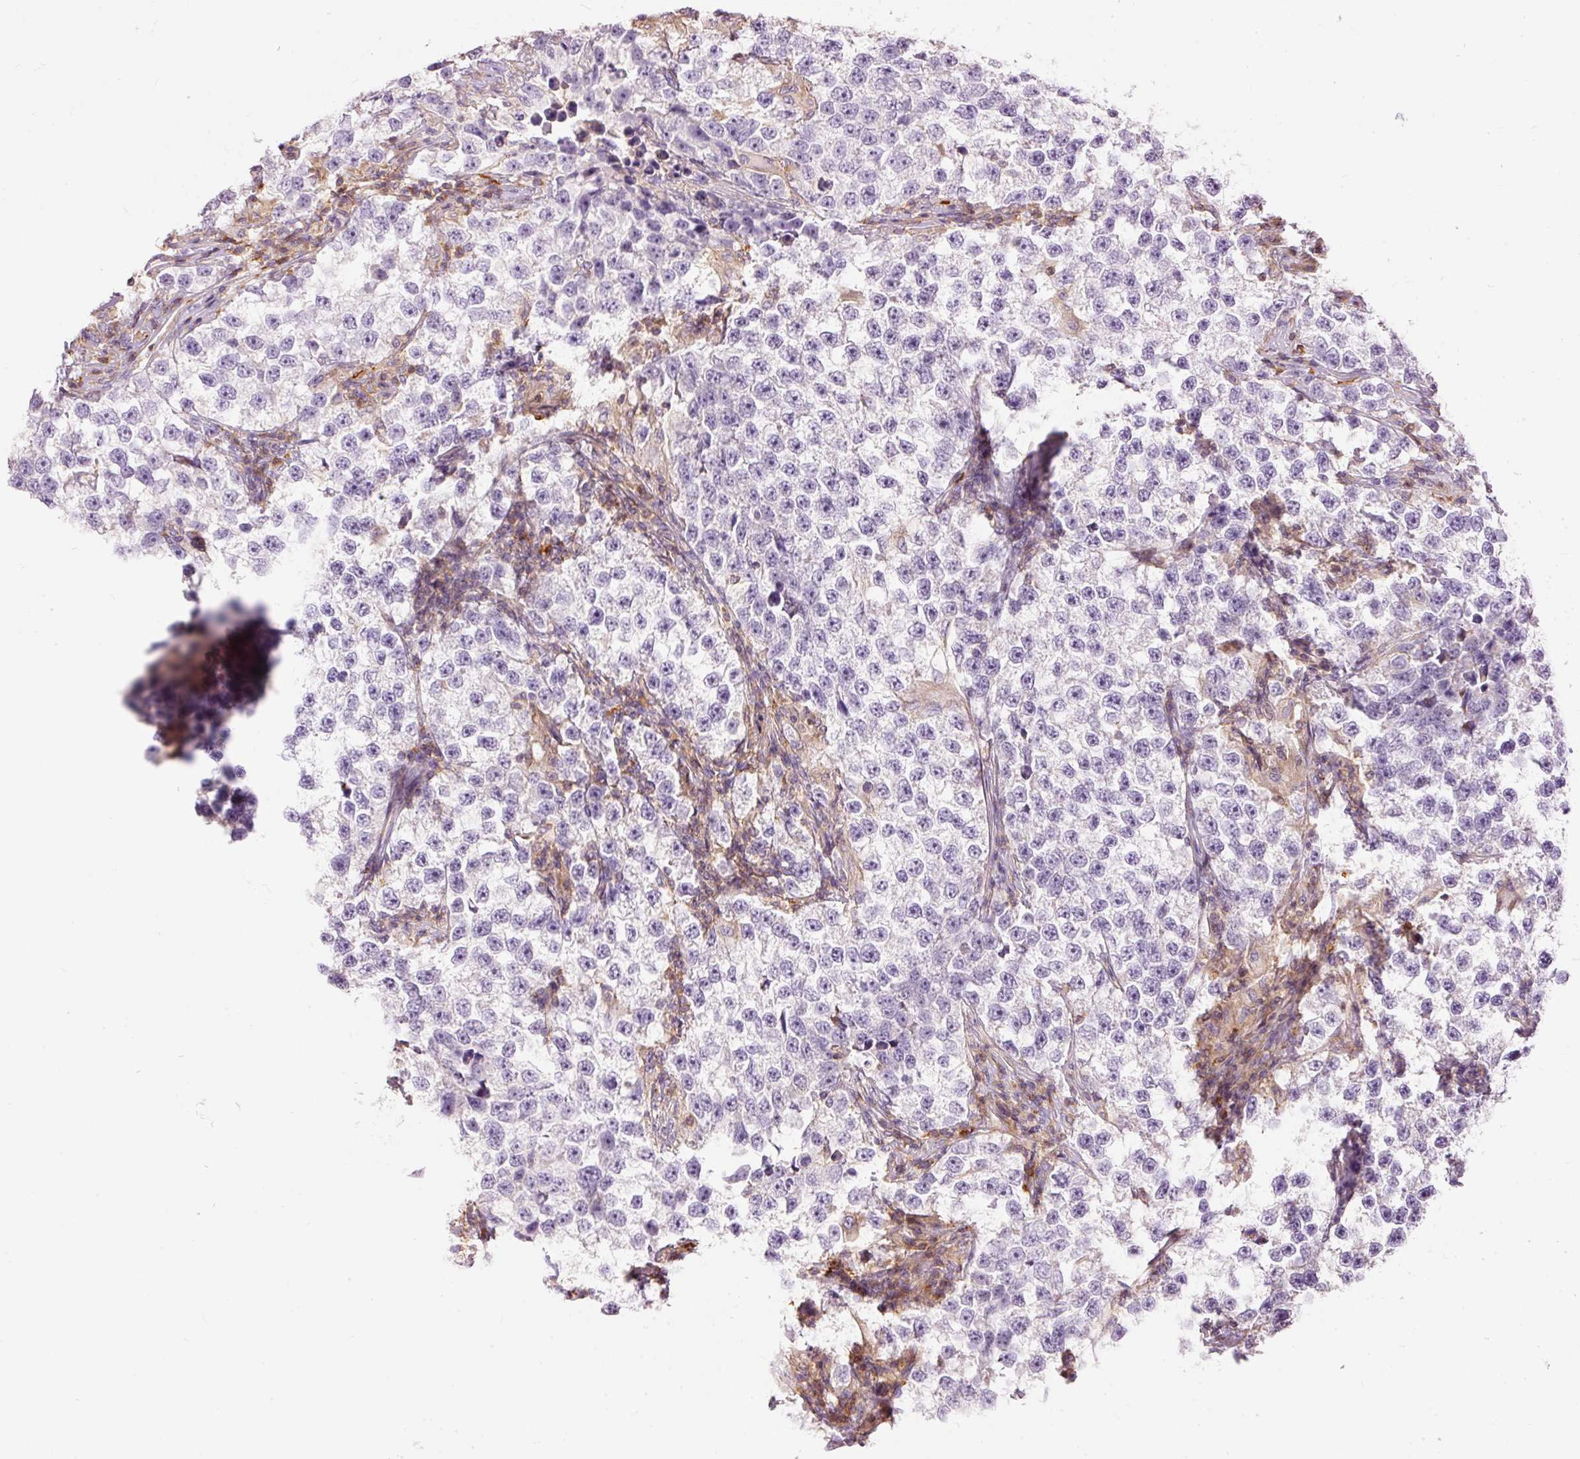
{"staining": {"intensity": "negative", "quantity": "none", "location": "none"}, "tissue": "testis cancer", "cell_type": "Tumor cells", "image_type": "cancer", "snomed": [{"axis": "morphology", "description": "Seminoma, NOS"}, {"axis": "topography", "description": "Testis"}], "caption": "Tumor cells are negative for protein expression in human testis seminoma.", "gene": "DOK6", "patient": {"sex": "male", "age": 46}}